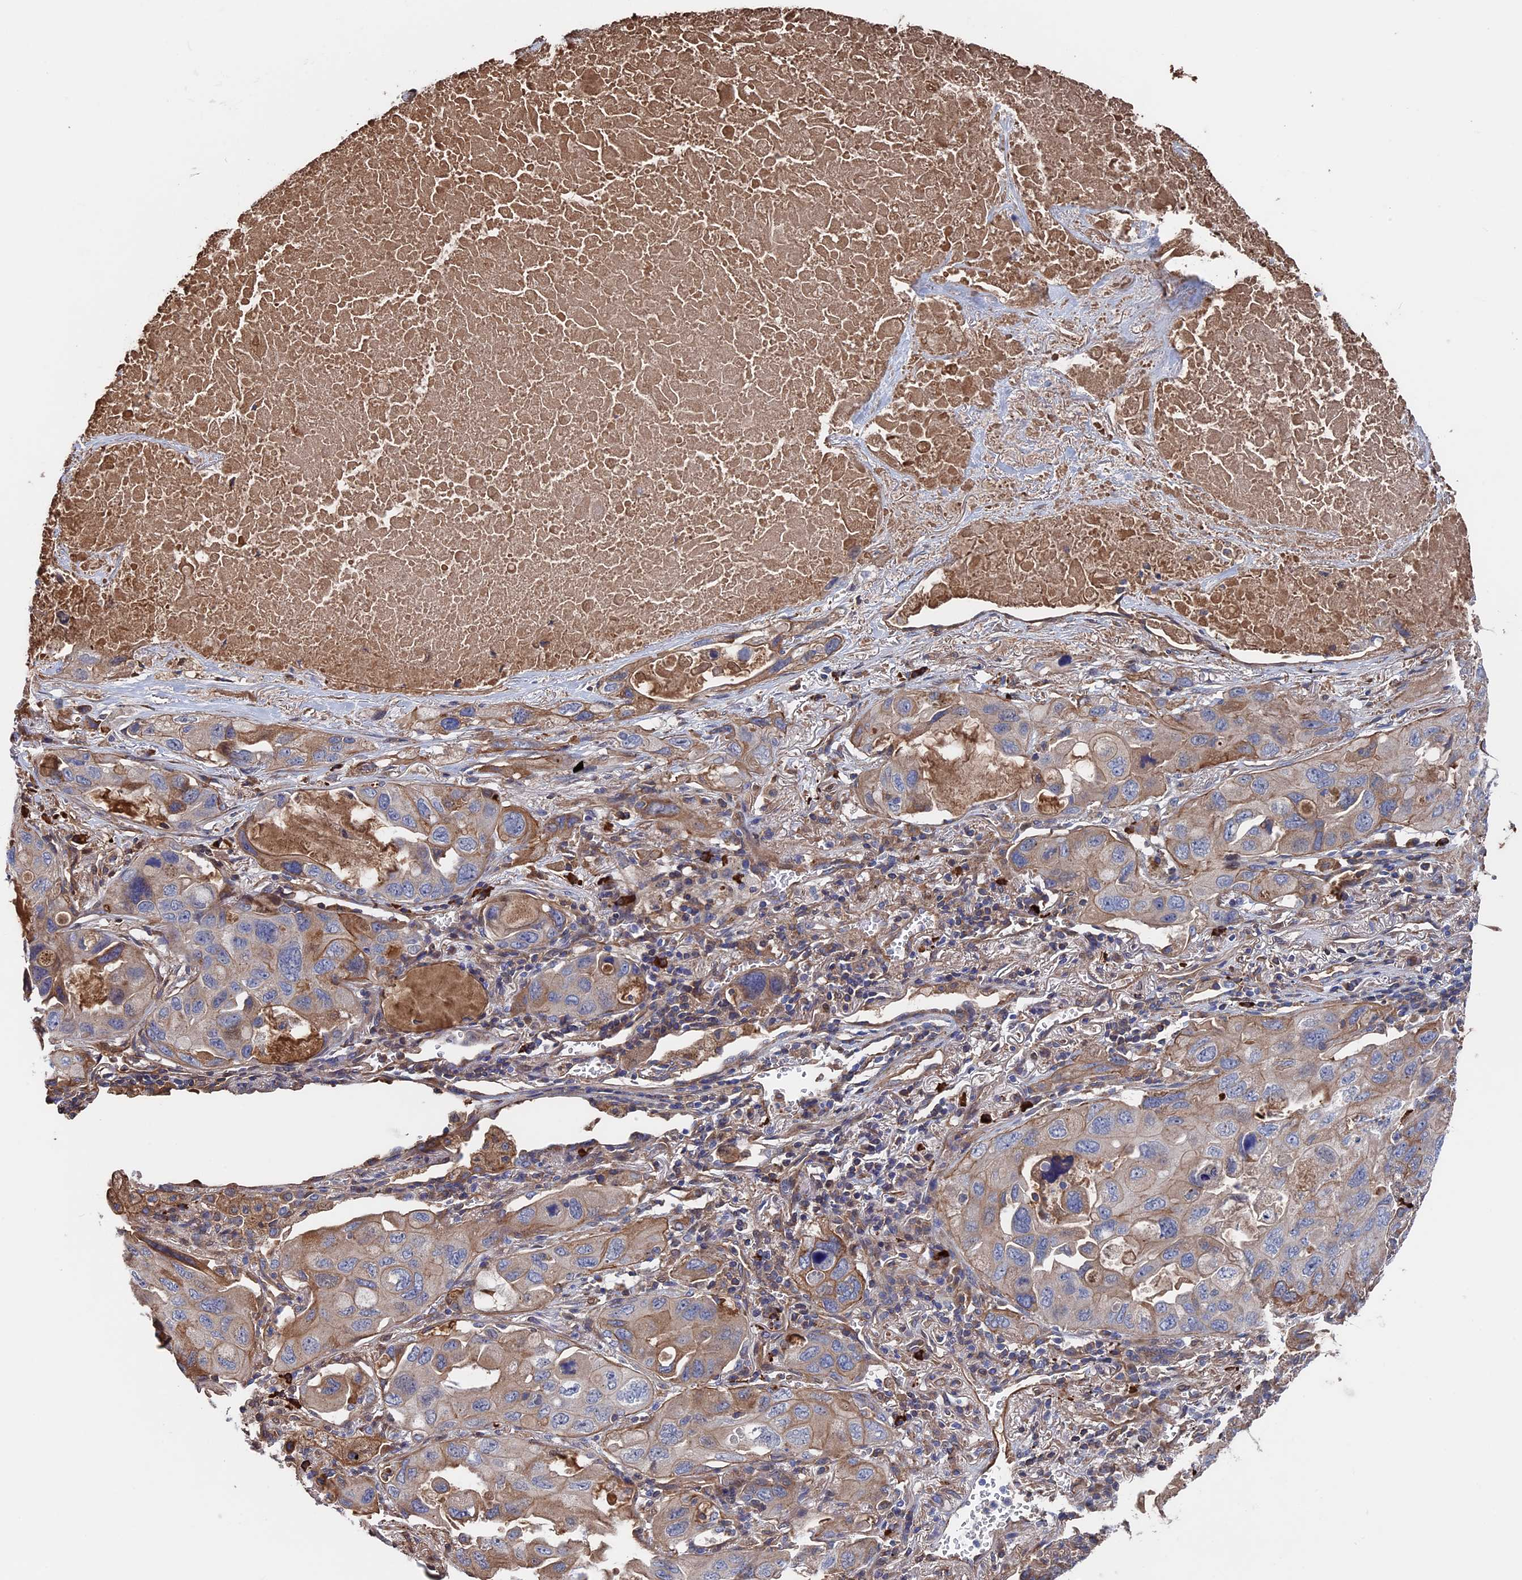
{"staining": {"intensity": "weak", "quantity": "25%-75%", "location": "cytoplasmic/membranous"}, "tissue": "lung cancer", "cell_type": "Tumor cells", "image_type": "cancer", "snomed": [{"axis": "morphology", "description": "Squamous cell carcinoma, NOS"}, {"axis": "topography", "description": "Lung"}], "caption": "Squamous cell carcinoma (lung) was stained to show a protein in brown. There is low levels of weak cytoplasmic/membranous staining in approximately 25%-75% of tumor cells.", "gene": "RPUSD1", "patient": {"sex": "female", "age": 73}}